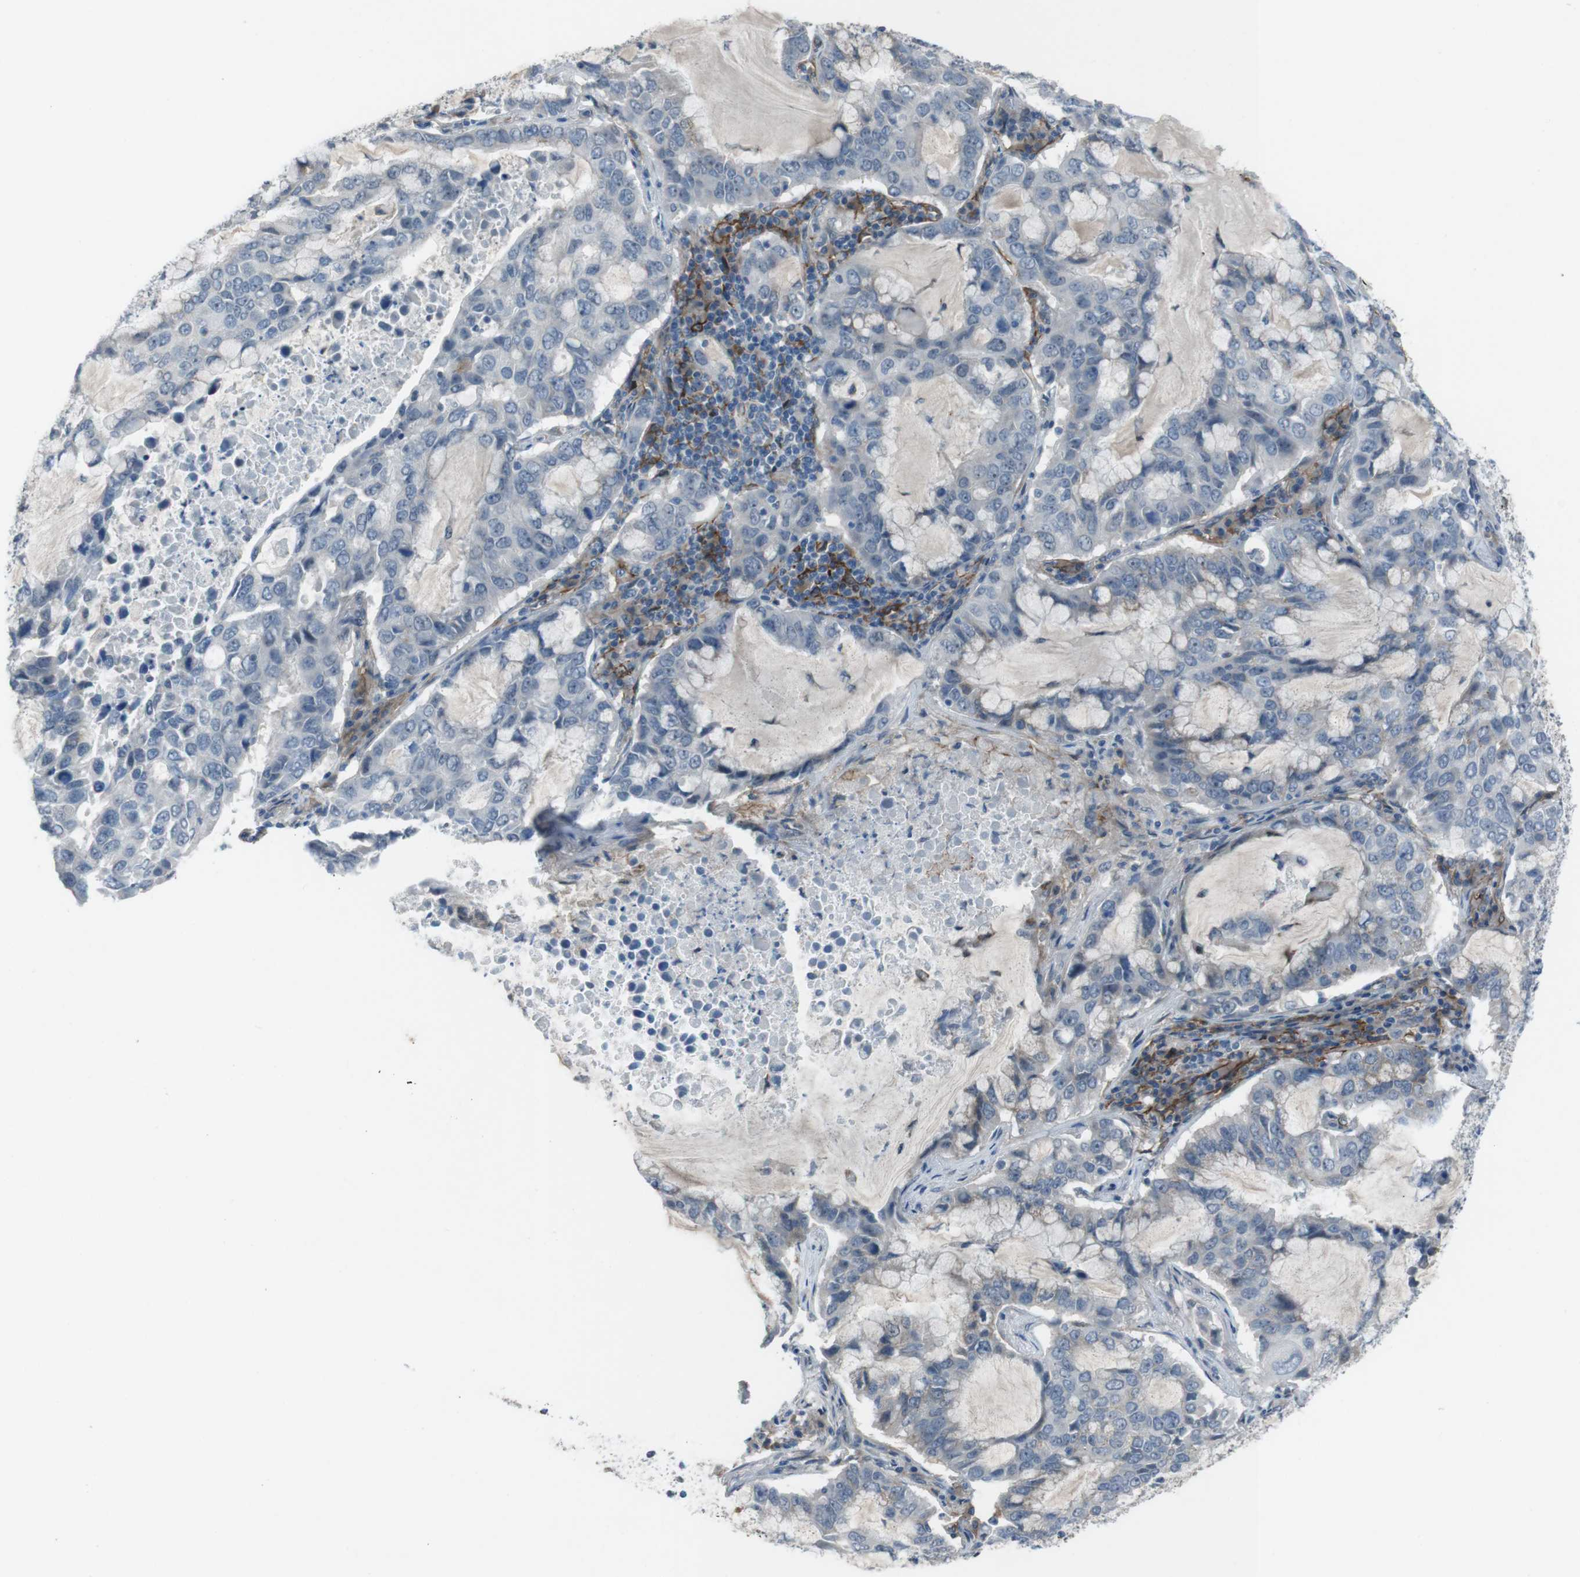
{"staining": {"intensity": "negative", "quantity": "none", "location": "none"}, "tissue": "lung cancer", "cell_type": "Tumor cells", "image_type": "cancer", "snomed": [{"axis": "morphology", "description": "Adenocarcinoma, NOS"}, {"axis": "topography", "description": "Lung"}], "caption": "The histopathology image exhibits no staining of tumor cells in lung cancer (adenocarcinoma).", "gene": "ANK2", "patient": {"sex": "male", "age": 64}}